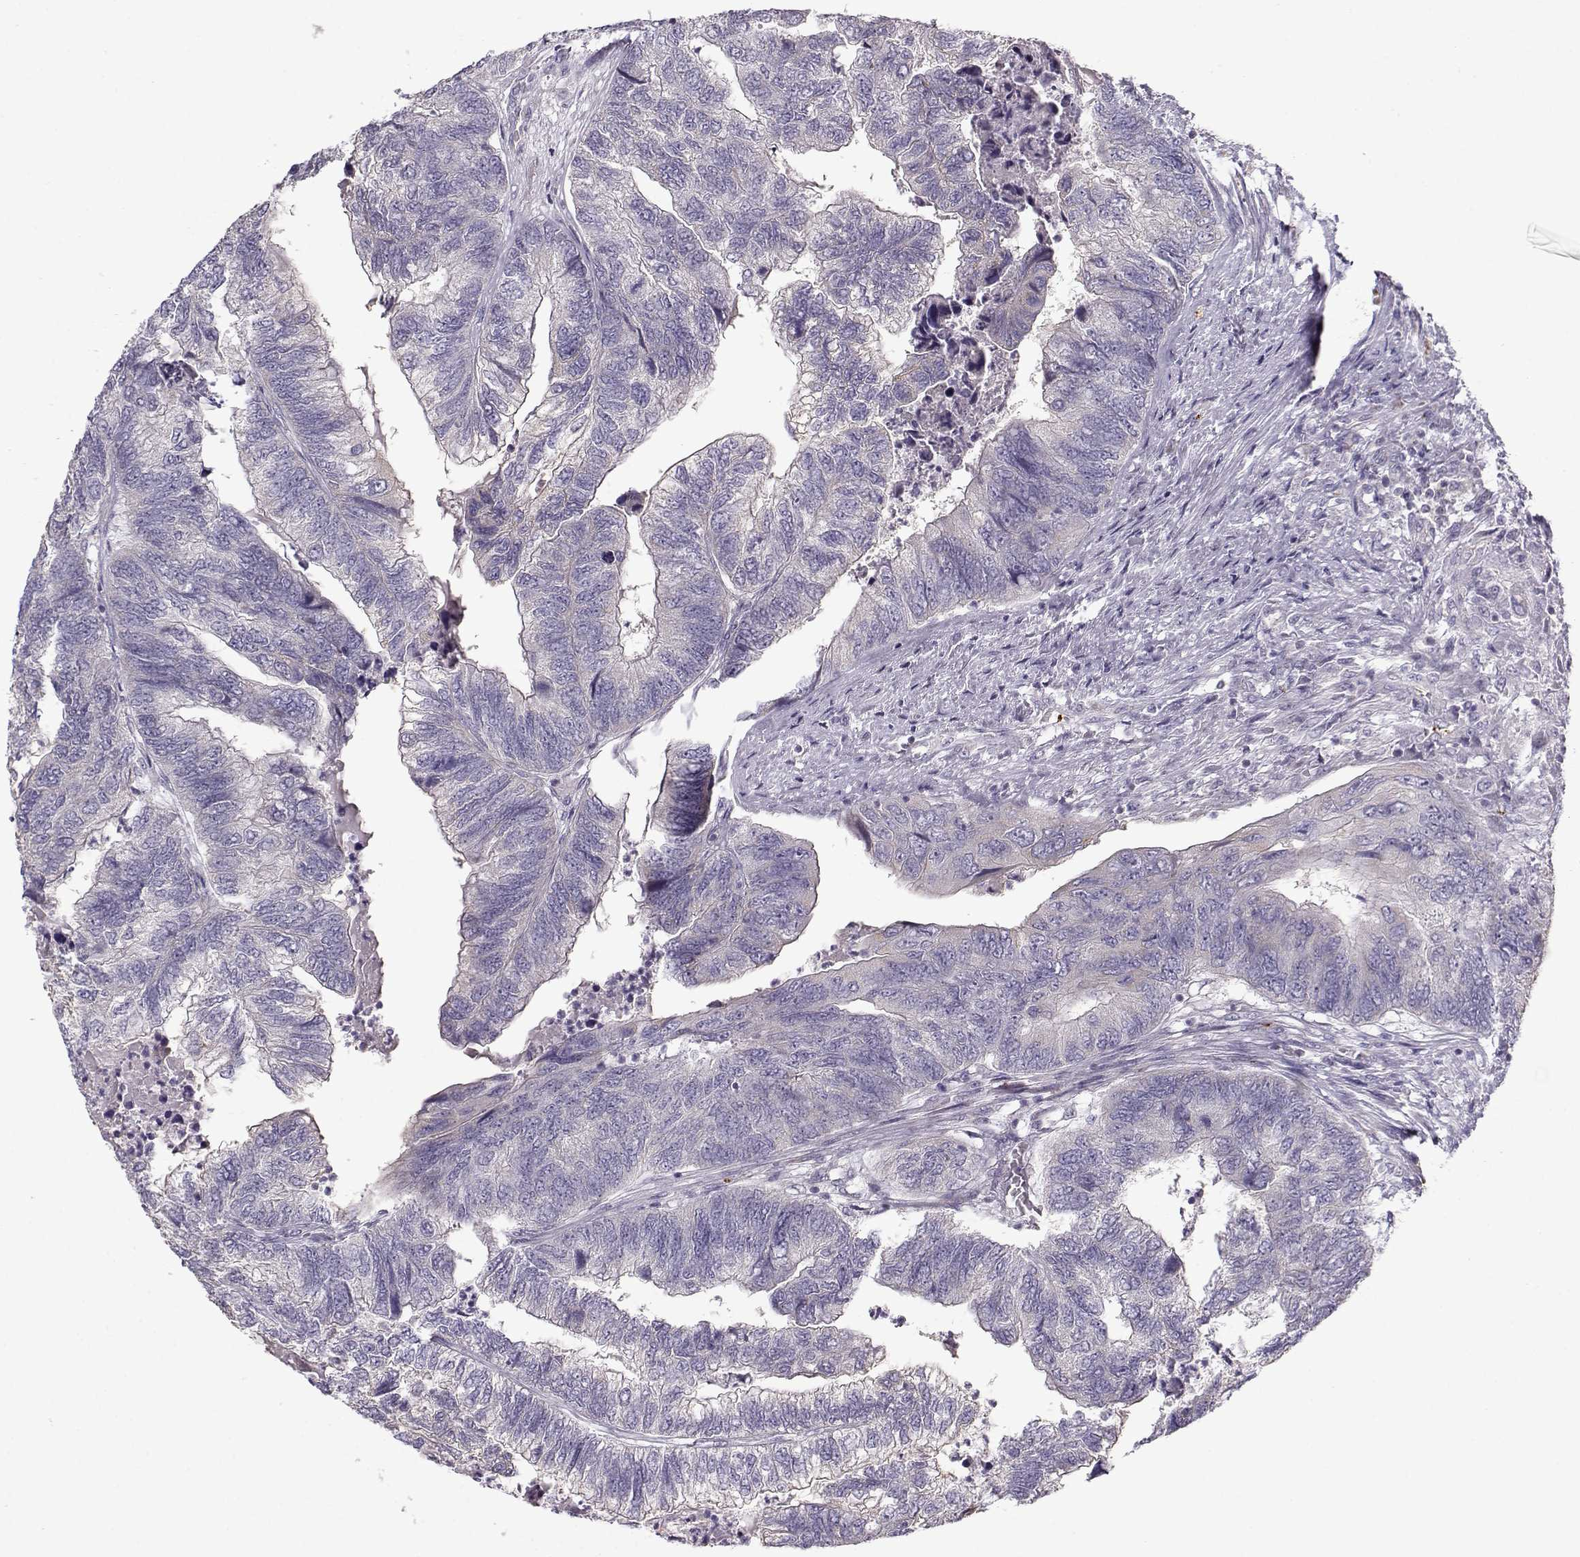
{"staining": {"intensity": "negative", "quantity": "none", "location": "none"}, "tissue": "colorectal cancer", "cell_type": "Tumor cells", "image_type": "cancer", "snomed": [{"axis": "morphology", "description": "Adenocarcinoma, NOS"}, {"axis": "topography", "description": "Colon"}], "caption": "This photomicrograph is of colorectal adenocarcinoma stained with IHC to label a protein in brown with the nuclei are counter-stained blue. There is no staining in tumor cells.", "gene": "KLF17", "patient": {"sex": "female", "age": 67}}